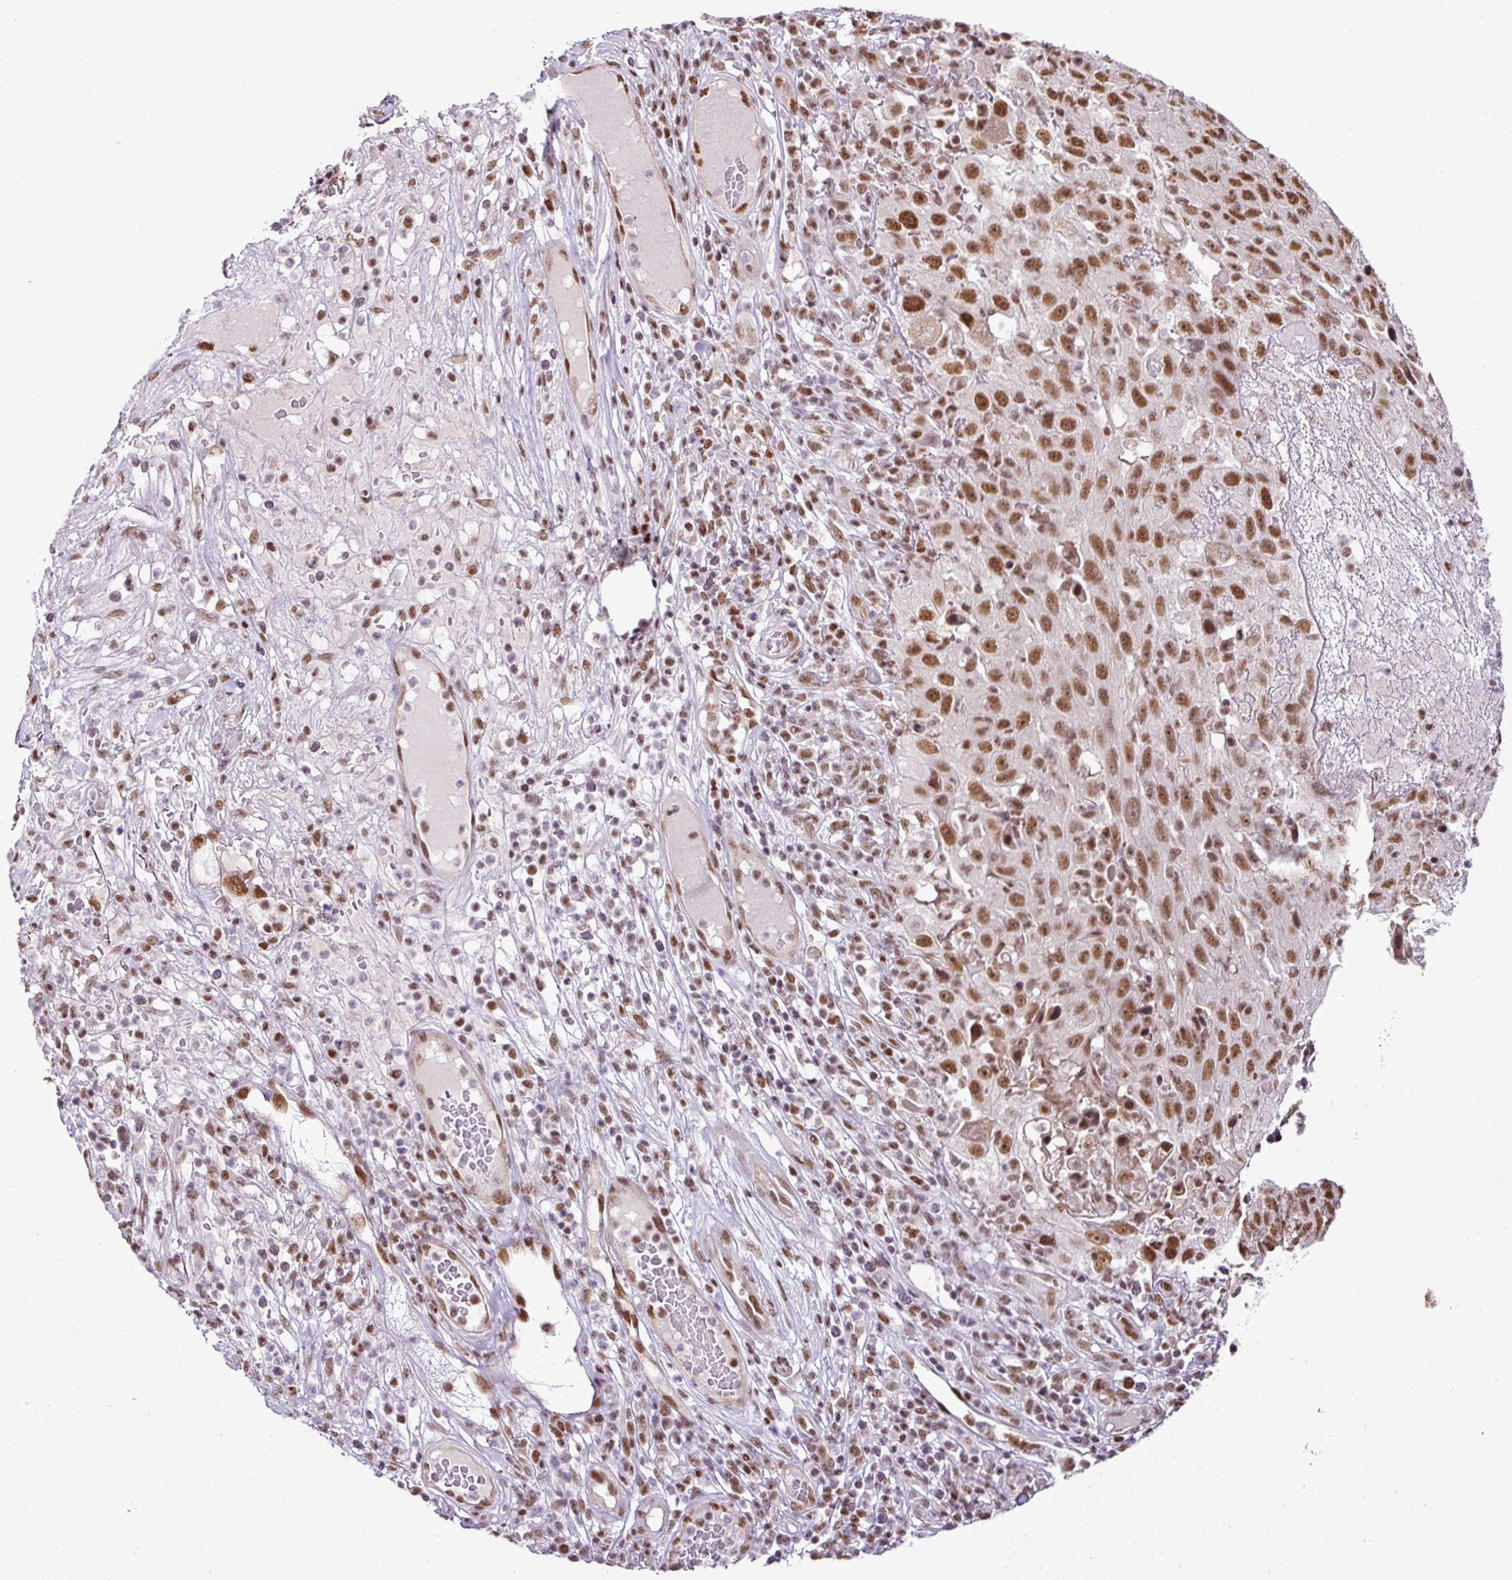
{"staining": {"intensity": "moderate", "quantity": ">75%", "location": "nuclear"}, "tissue": "skin cancer", "cell_type": "Tumor cells", "image_type": "cancer", "snomed": [{"axis": "morphology", "description": "Squamous cell carcinoma, NOS"}, {"axis": "topography", "description": "Skin"}], "caption": "The photomicrograph exhibits a brown stain indicating the presence of a protein in the nuclear of tumor cells in squamous cell carcinoma (skin).", "gene": "PGAP4", "patient": {"sex": "female", "age": 87}}